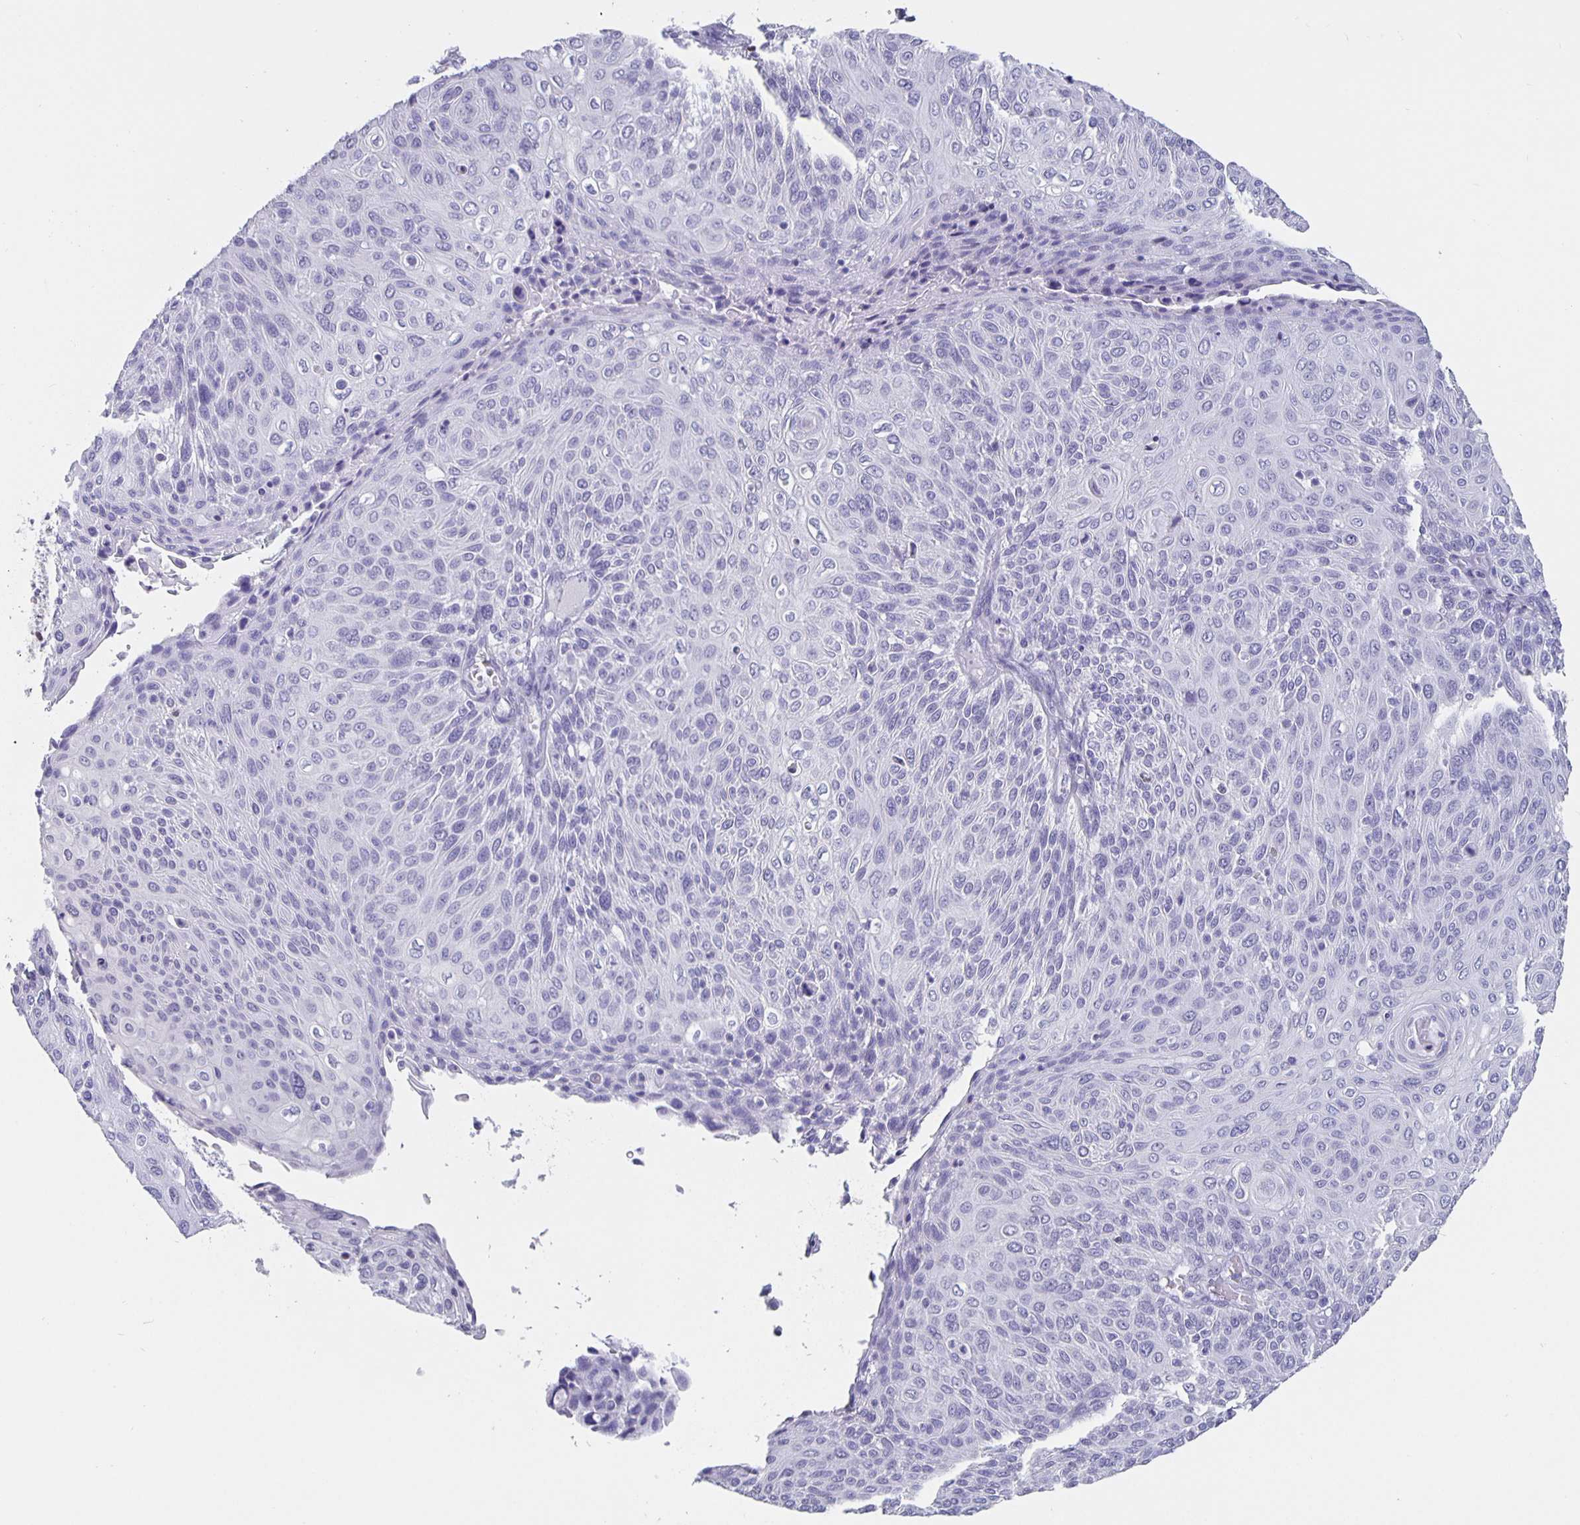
{"staining": {"intensity": "negative", "quantity": "none", "location": "none"}, "tissue": "cervical cancer", "cell_type": "Tumor cells", "image_type": "cancer", "snomed": [{"axis": "morphology", "description": "Squamous cell carcinoma, NOS"}, {"axis": "topography", "description": "Cervix"}], "caption": "Tumor cells are negative for brown protein staining in squamous cell carcinoma (cervical).", "gene": "SATB2", "patient": {"sex": "female", "age": 31}}